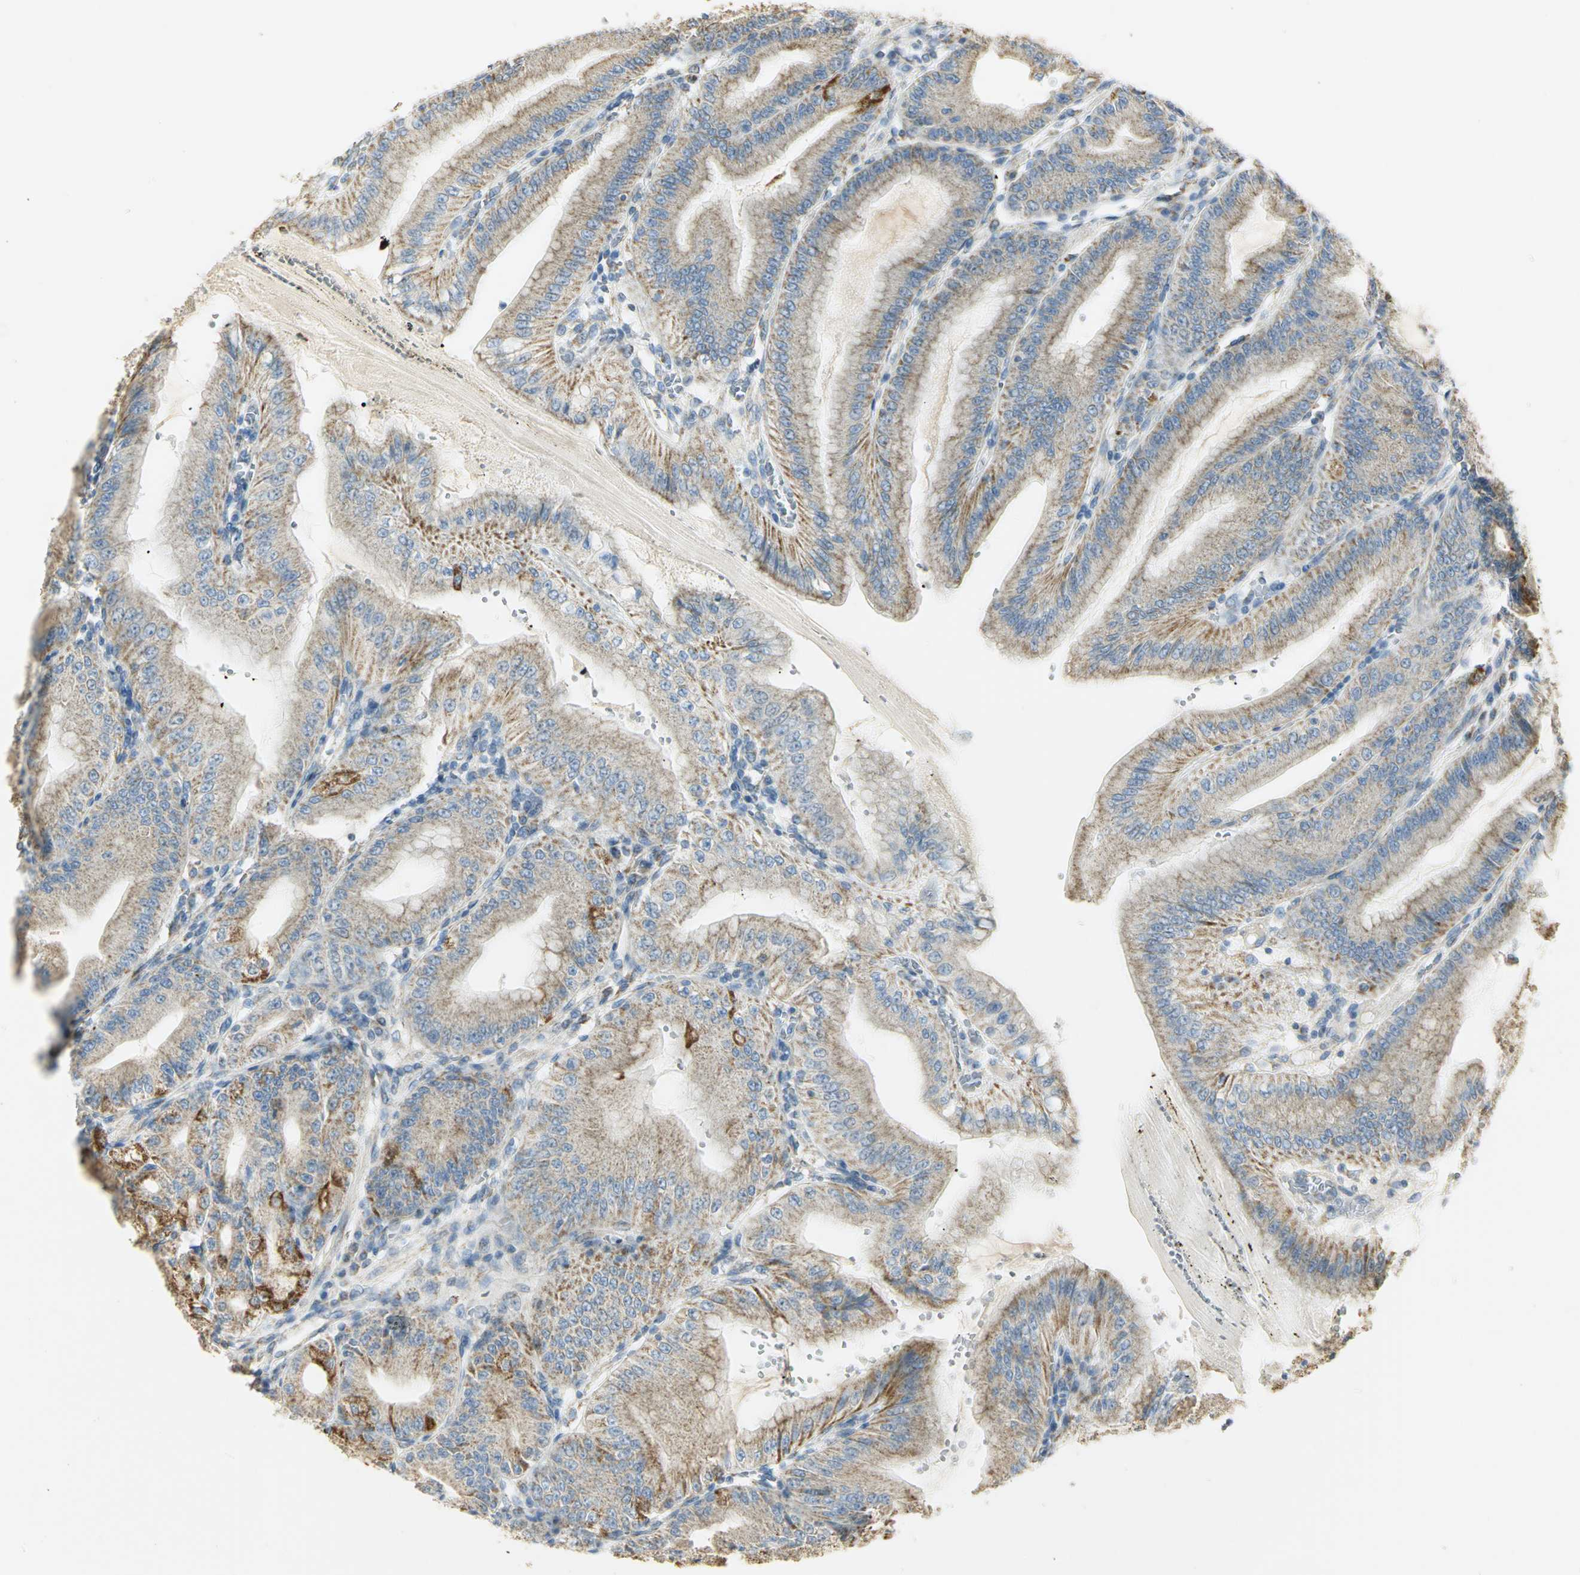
{"staining": {"intensity": "moderate", "quantity": "25%-75%", "location": "cytoplasmic/membranous"}, "tissue": "stomach", "cell_type": "Glandular cells", "image_type": "normal", "snomed": [{"axis": "morphology", "description": "Normal tissue, NOS"}, {"axis": "topography", "description": "Stomach, lower"}], "caption": "Immunohistochemistry (IHC) image of normal stomach: human stomach stained using immunohistochemistry (IHC) exhibits medium levels of moderate protein expression localized specifically in the cytoplasmic/membranous of glandular cells, appearing as a cytoplasmic/membranous brown color.", "gene": "NTRK1", "patient": {"sex": "male", "age": 71}}